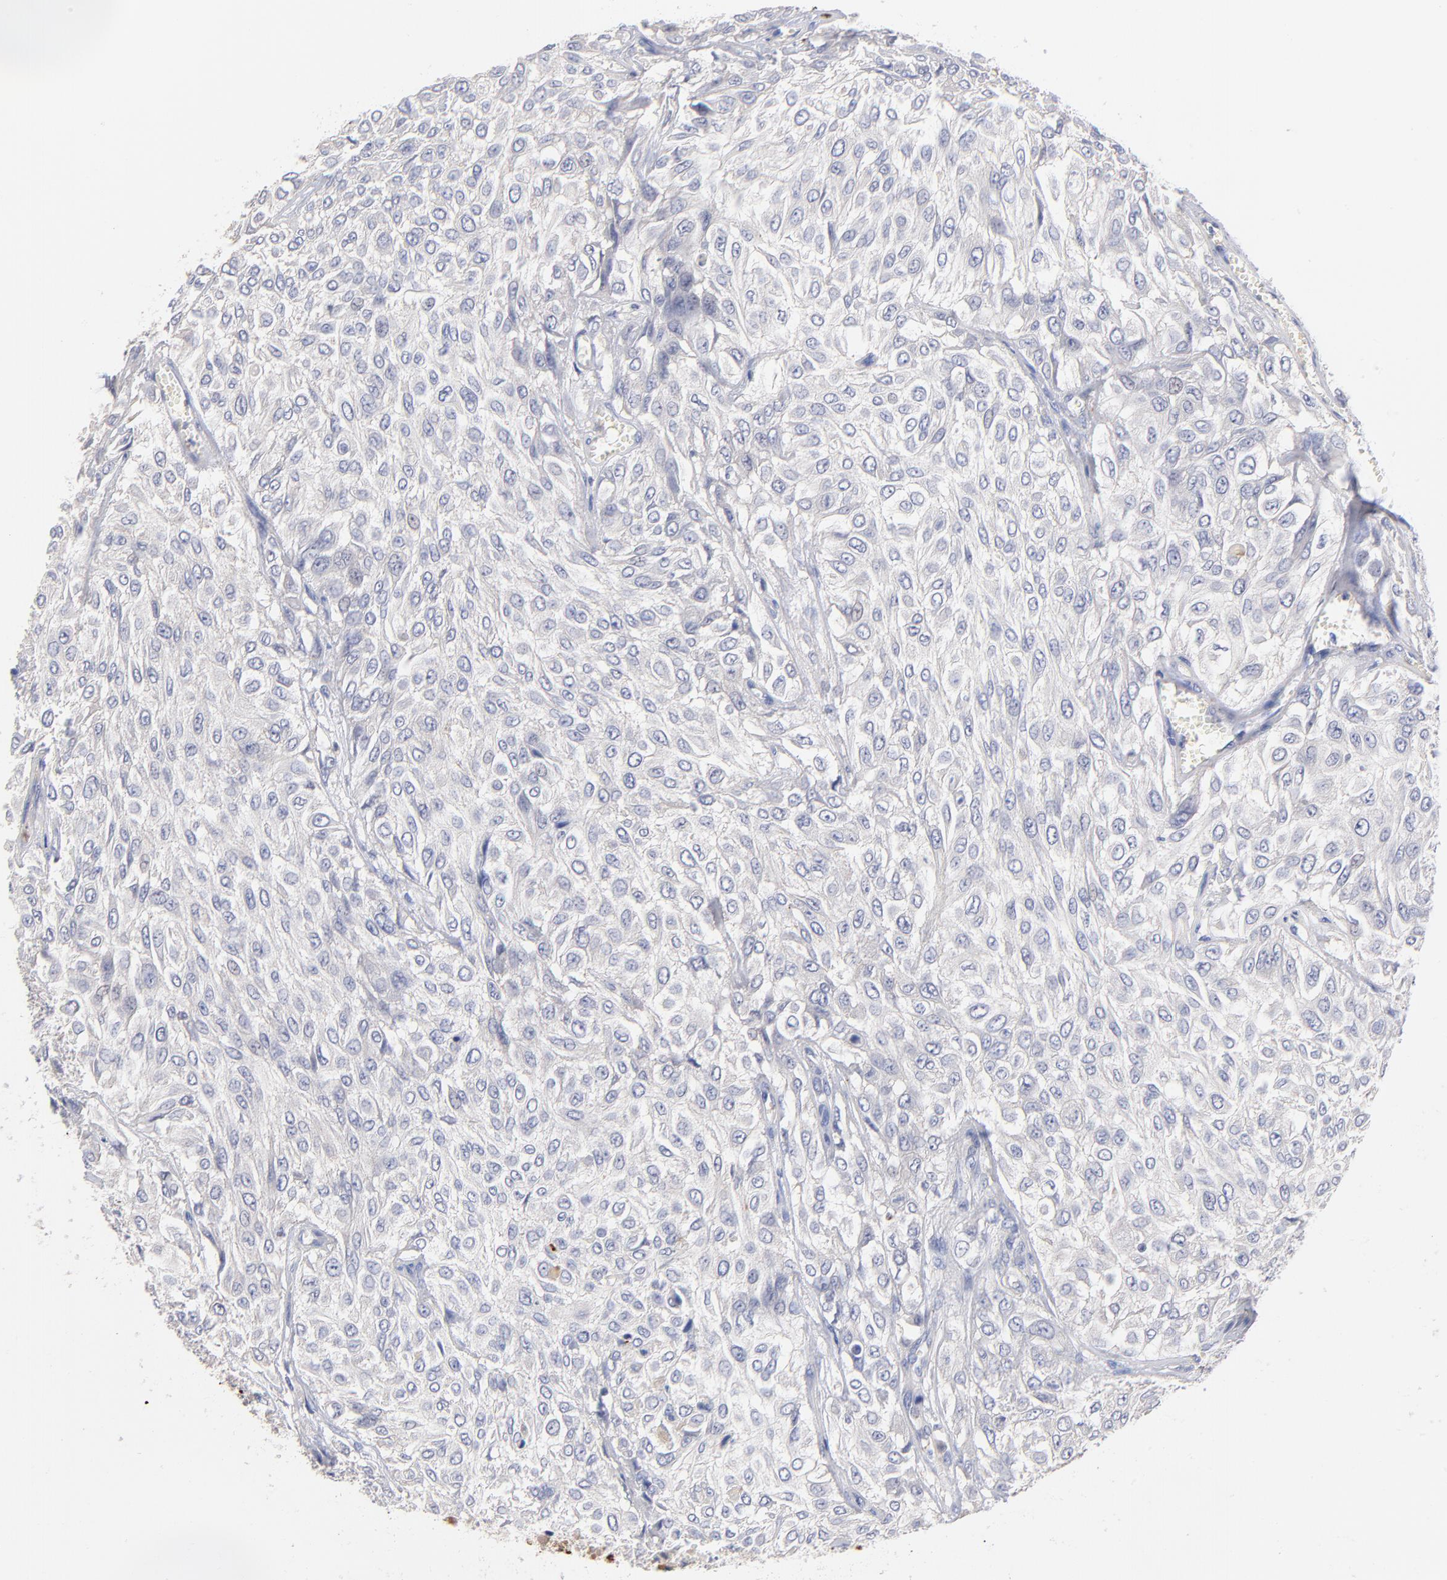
{"staining": {"intensity": "negative", "quantity": "none", "location": "none"}, "tissue": "urothelial cancer", "cell_type": "Tumor cells", "image_type": "cancer", "snomed": [{"axis": "morphology", "description": "Urothelial carcinoma, High grade"}, {"axis": "topography", "description": "Urinary bladder"}], "caption": "A photomicrograph of human high-grade urothelial carcinoma is negative for staining in tumor cells.", "gene": "KREMEN2", "patient": {"sex": "male", "age": 57}}